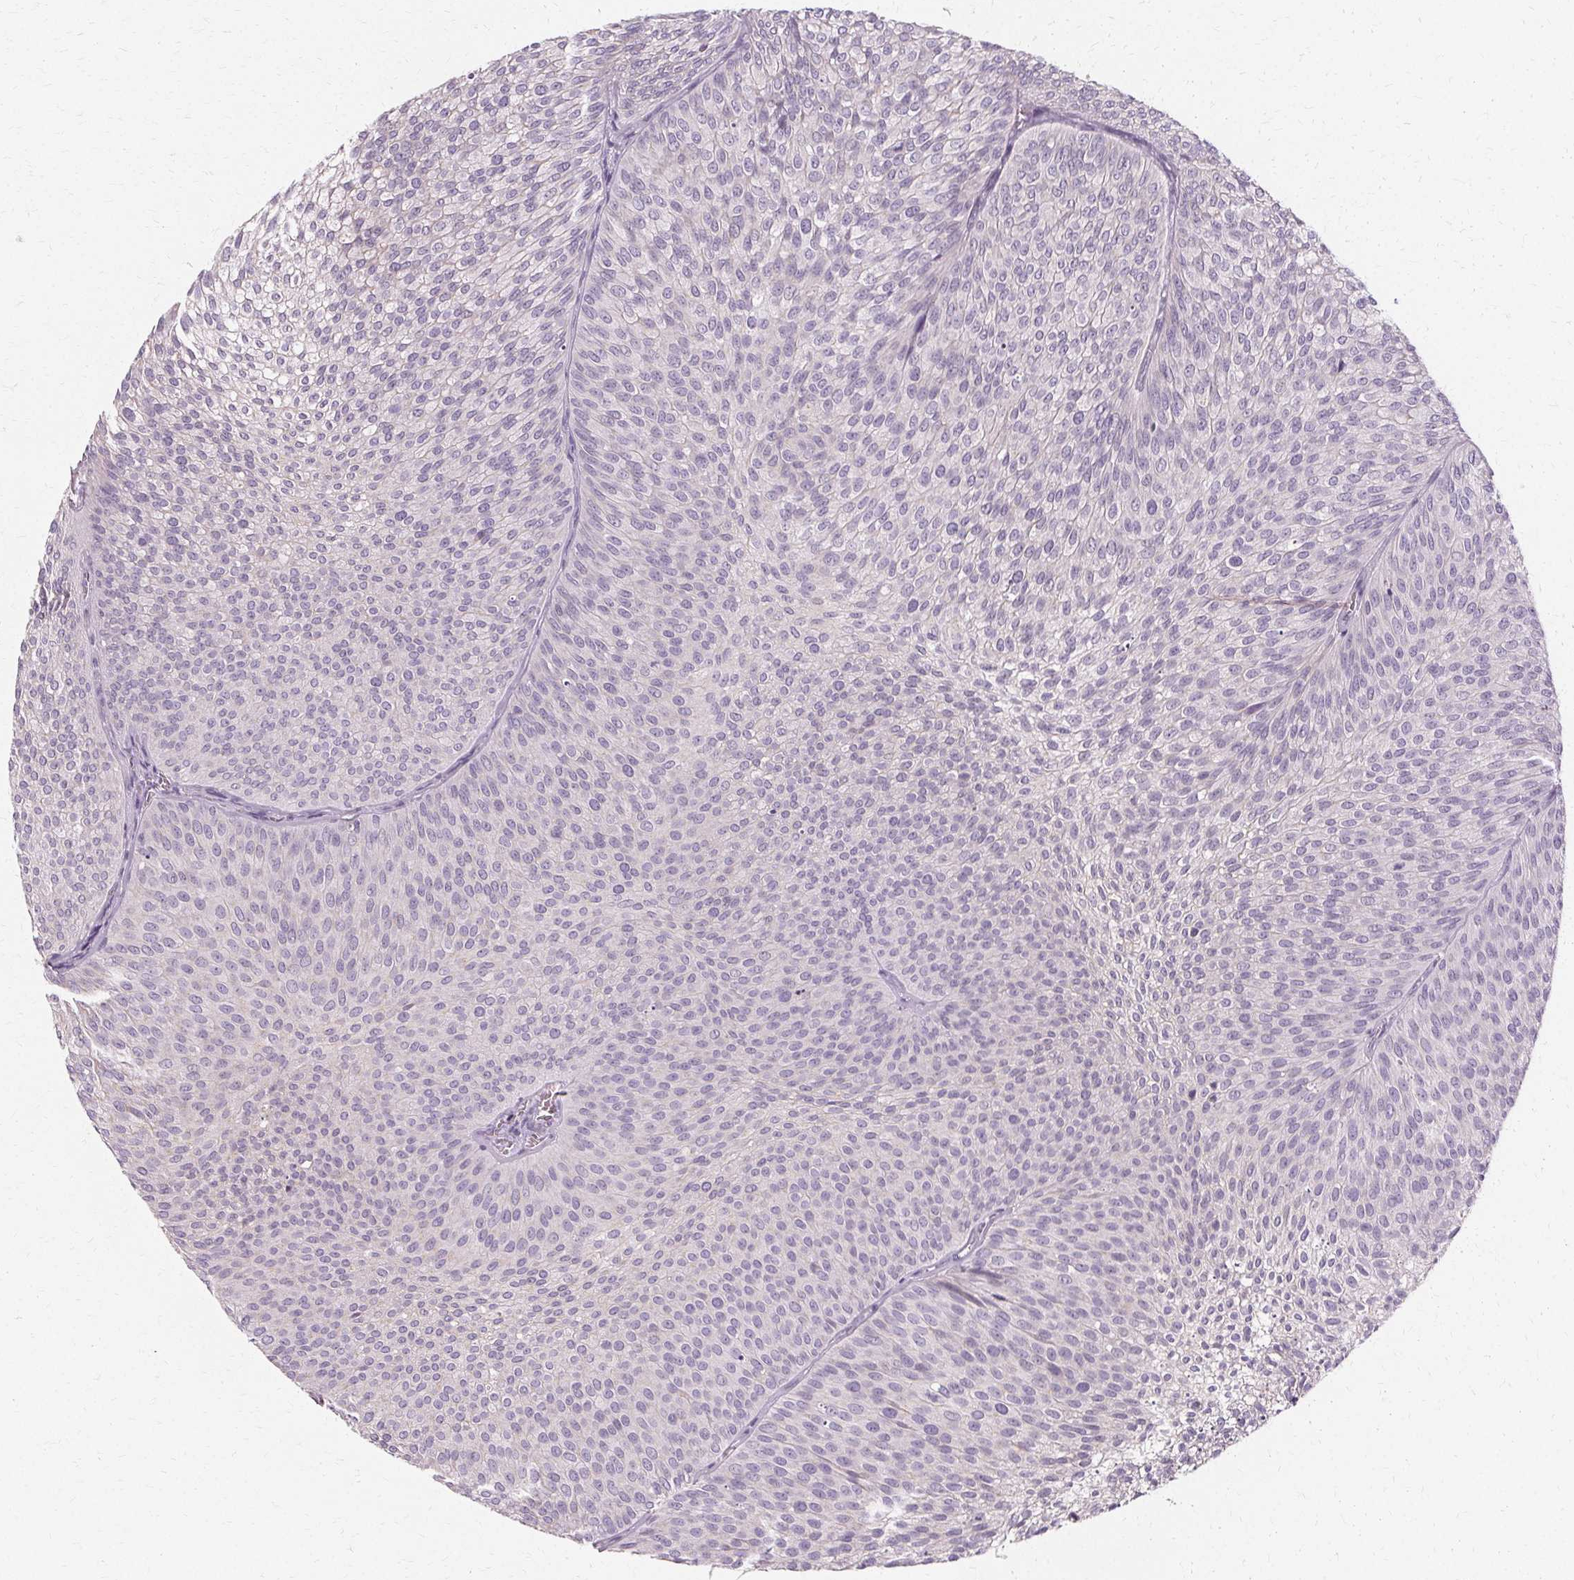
{"staining": {"intensity": "negative", "quantity": "none", "location": "none"}, "tissue": "urothelial cancer", "cell_type": "Tumor cells", "image_type": "cancer", "snomed": [{"axis": "morphology", "description": "Urothelial carcinoma, Low grade"}, {"axis": "topography", "description": "Urinary bladder"}], "caption": "This histopathology image is of low-grade urothelial carcinoma stained with immunohistochemistry (IHC) to label a protein in brown with the nuclei are counter-stained blue. There is no staining in tumor cells.", "gene": "FCRL3", "patient": {"sex": "male", "age": 91}}